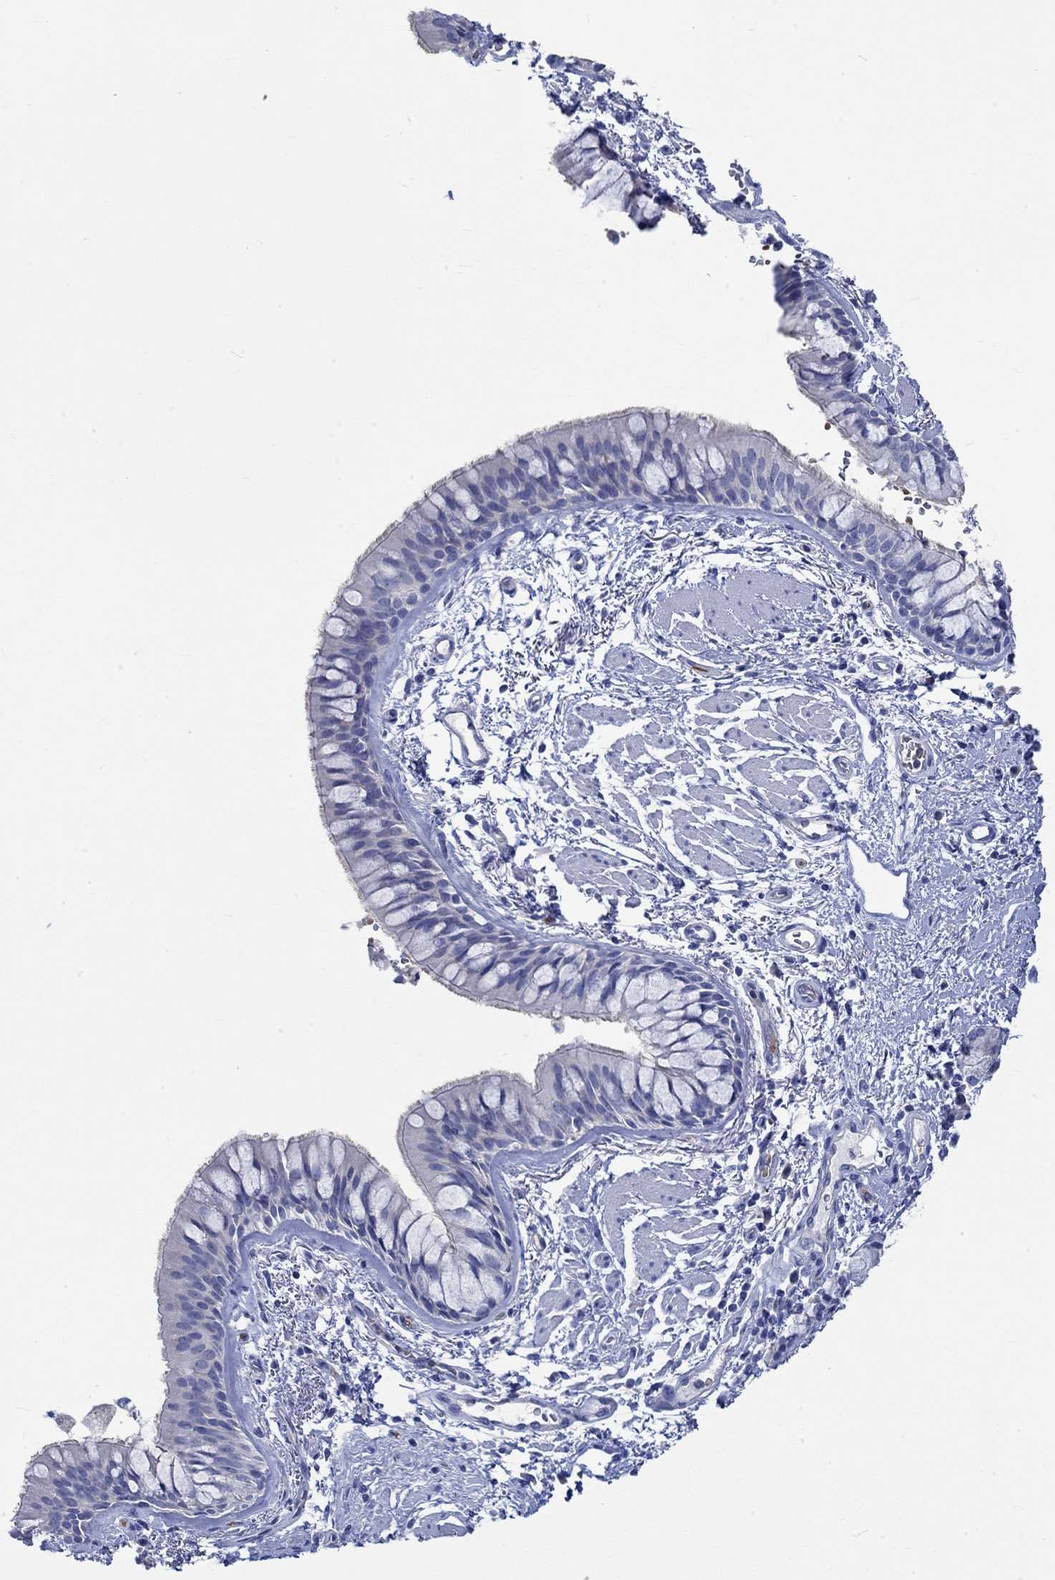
{"staining": {"intensity": "negative", "quantity": "none", "location": "none"}, "tissue": "bronchus", "cell_type": "Respiratory epithelial cells", "image_type": "normal", "snomed": [{"axis": "morphology", "description": "Normal tissue, NOS"}, {"axis": "topography", "description": "Bronchus"}, {"axis": "topography", "description": "Lung"}], "caption": "DAB (3,3'-diaminobenzidine) immunohistochemical staining of normal bronchus reveals no significant staining in respiratory epithelial cells. (DAB (3,3'-diaminobenzidine) immunohistochemistry with hematoxylin counter stain).", "gene": "KCNA1", "patient": {"sex": "female", "age": 57}}